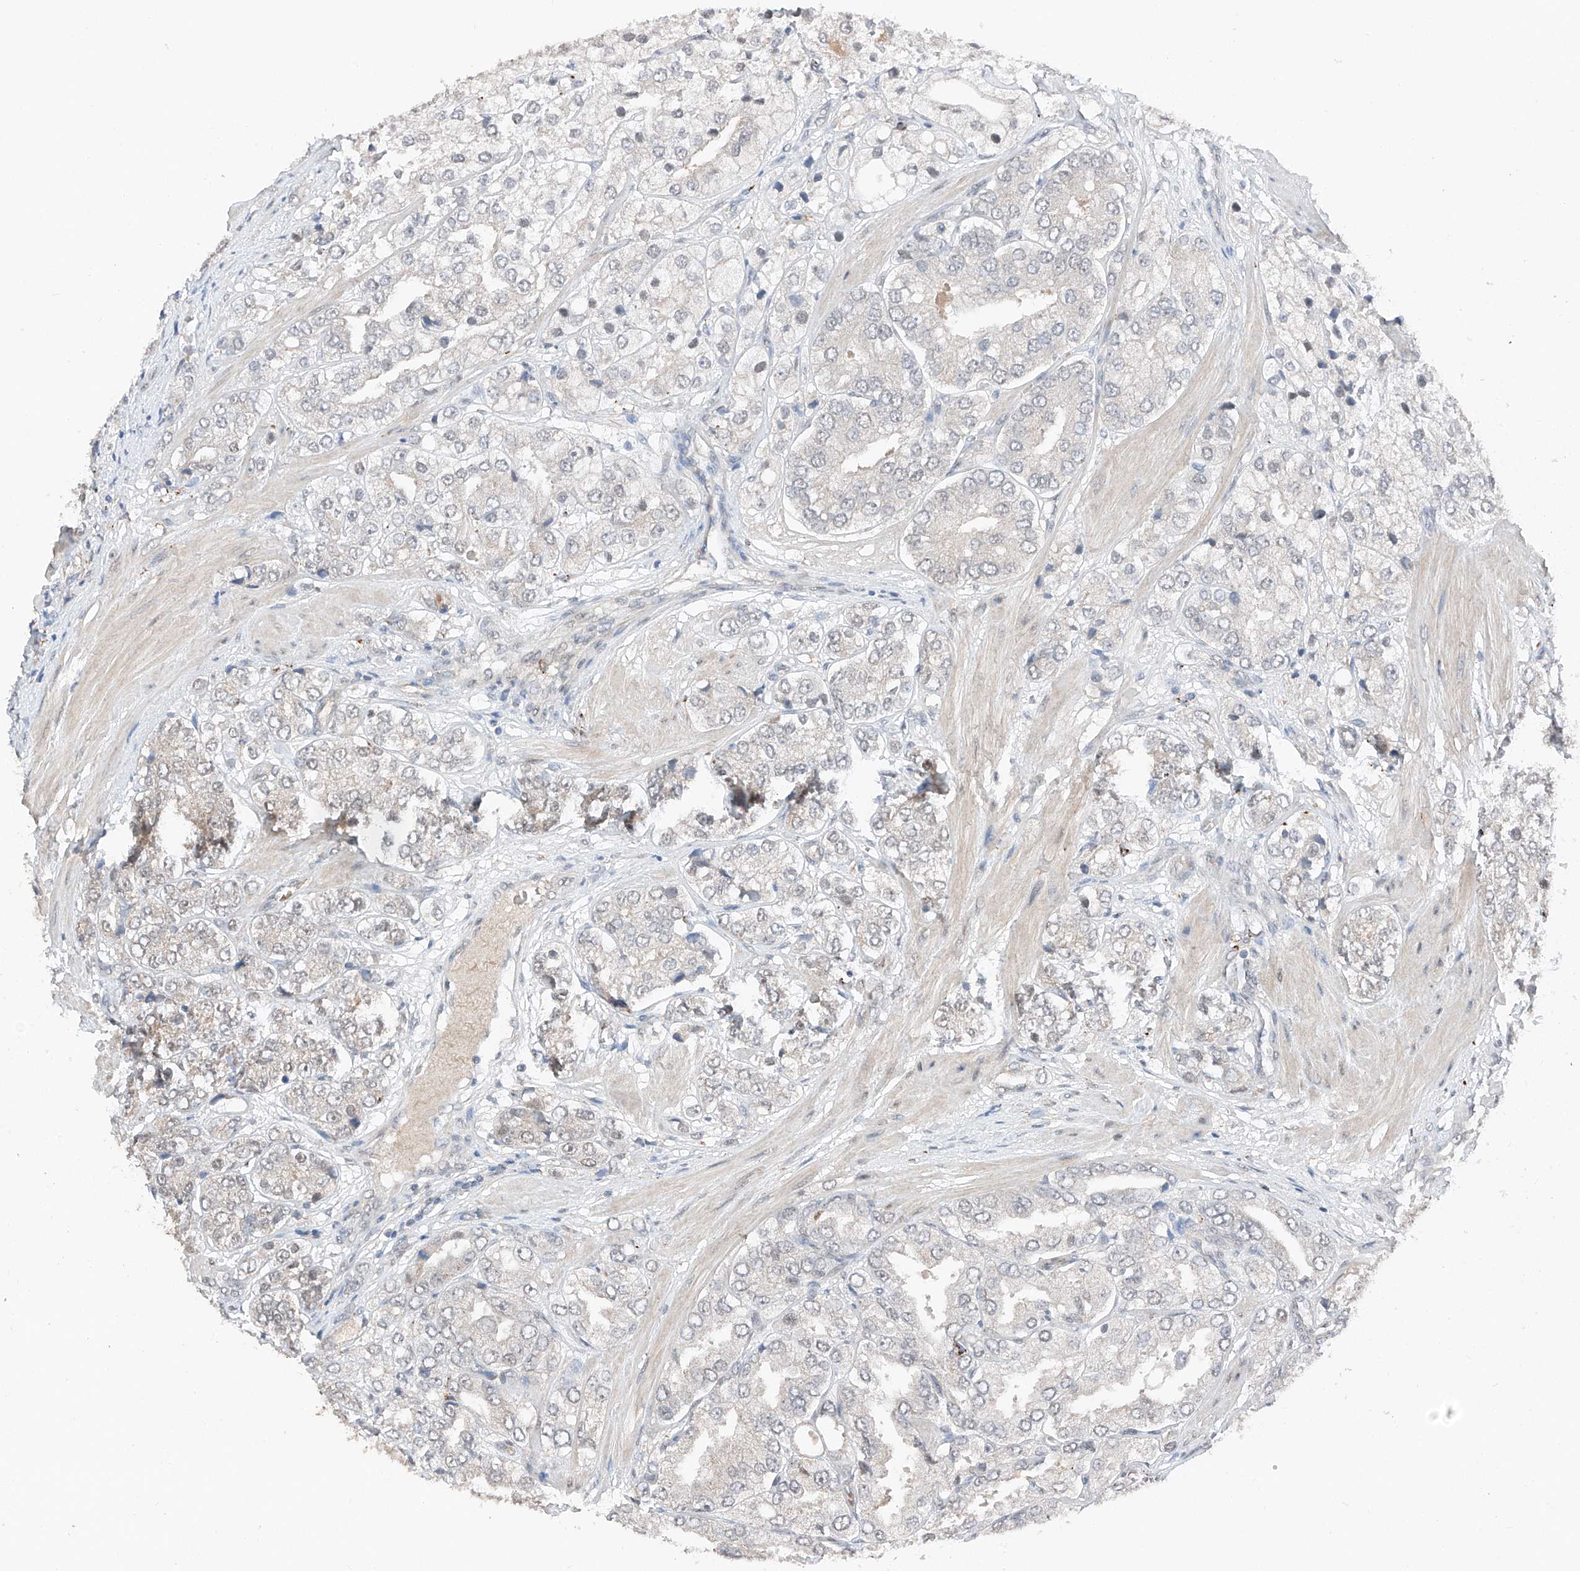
{"staining": {"intensity": "negative", "quantity": "none", "location": "none"}, "tissue": "prostate cancer", "cell_type": "Tumor cells", "image_type": "cancer", "snomed": [{"axis": "morphology", "description": "Adenocarcinoma, High grade"}, {"axis": "topography", "description": "Prostate"}], "caption": "The immunohistochemistry (IHC) photomicrograph has no significant expression in tumor cells of prostate cancer (high-grade adenocarcinoma) tissue.", "gene": "TBX4", "patient": {"sex": "male", "age": 50}}